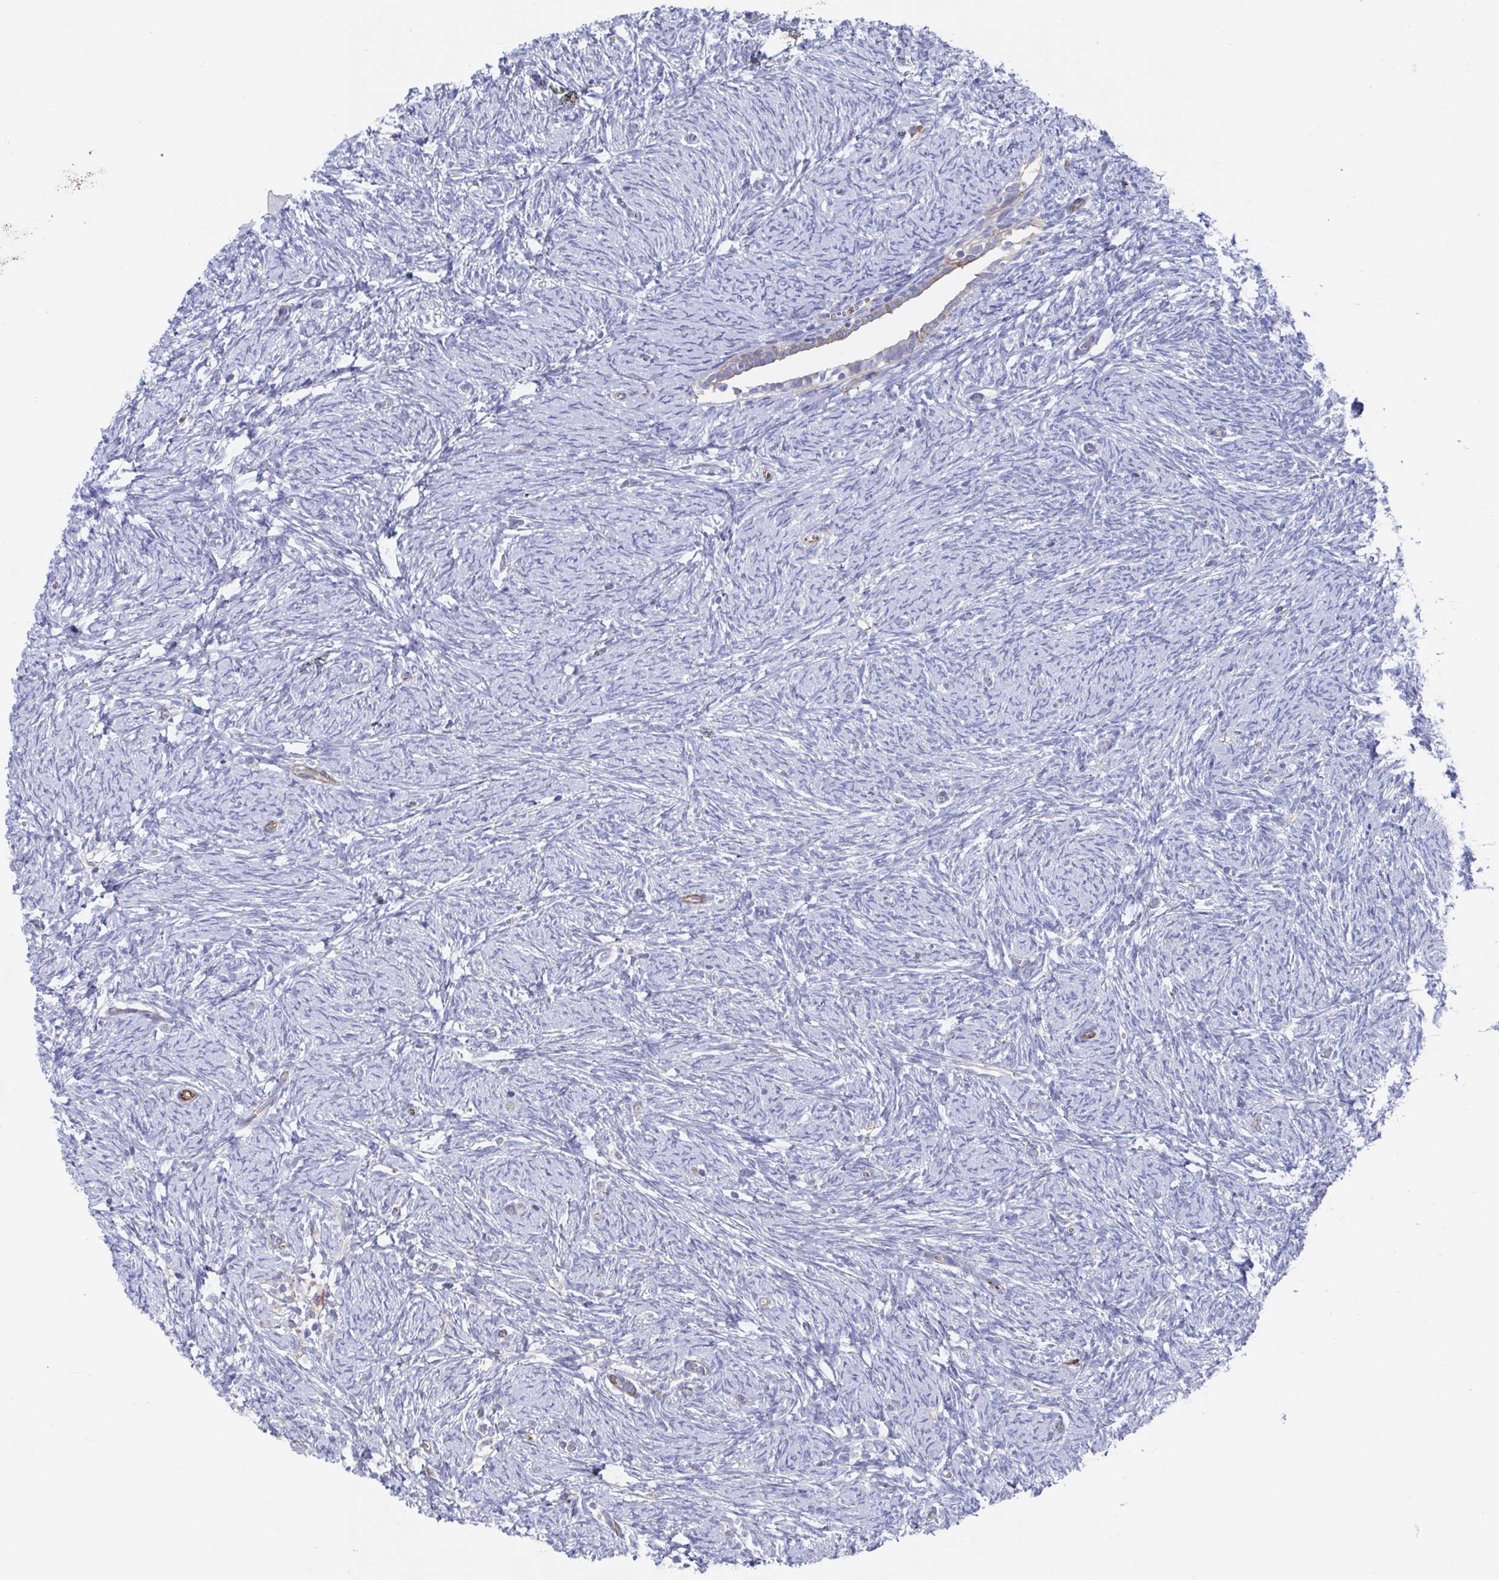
{"staining": {"intensity": "weak", "quantity": "25%-75%", "location": "cytoplasmic/membranous"}, "tissue": "ovary", "cell_type": "Follicle cells", "image_type": "normal", "snomed": [{"axis": "morphology", "description": "Normal tissue, NOS"}, {"axis": "topography", "description": "Ovary"}], "caption": "Protein expression by immunohistochemistry demonstrates weak cytoplasmic/membranous positivity in about 25%-75% of follicle cells in unremarkable ovary.", "gene": "KLC3", "patient": {"sex": "female", "age": 41}}